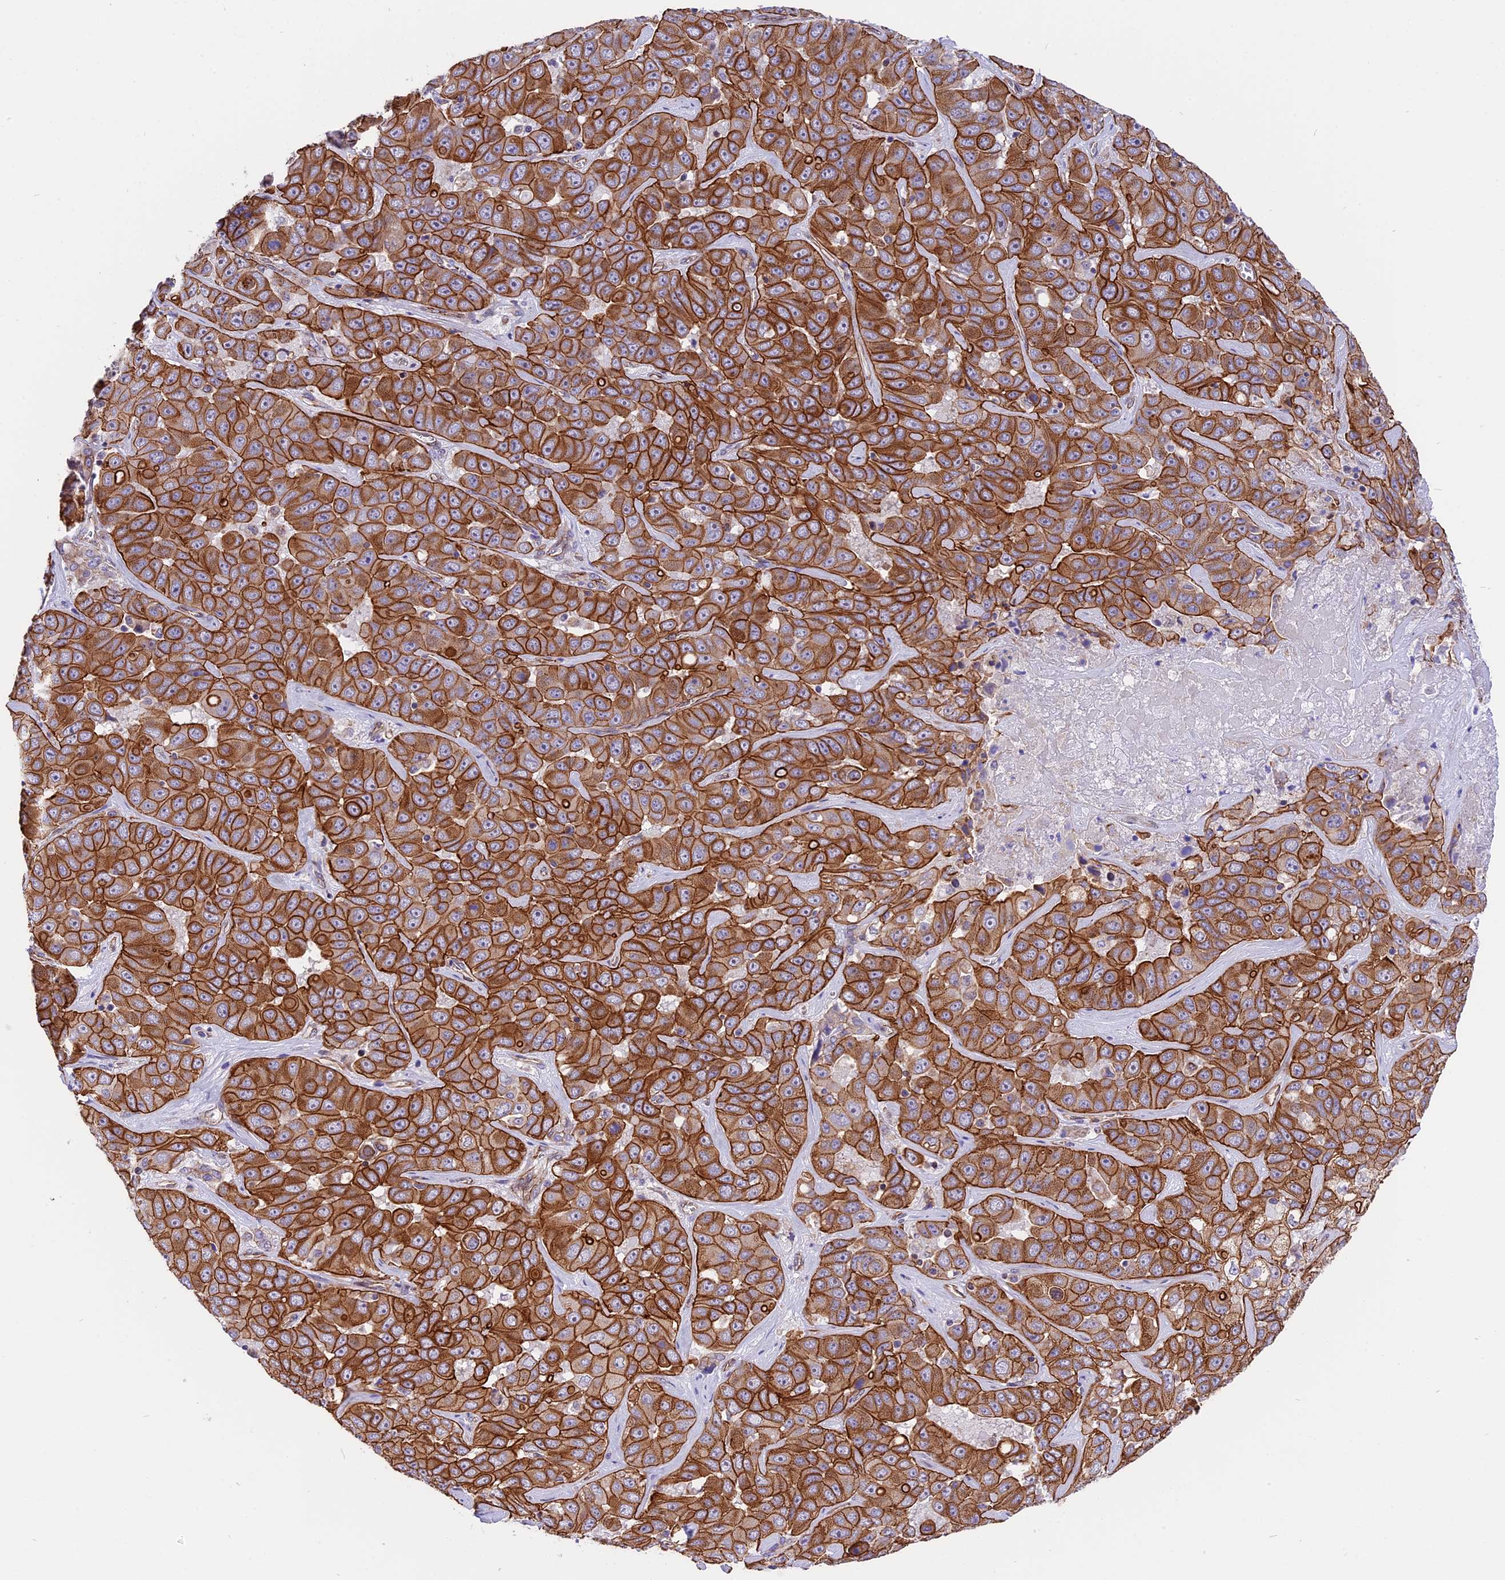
{"staining": {"intensity": "strong", "quantity": ">75%", "location": "cytoplasmic/membranous"}, "tissue": "liver cancer", "cell_type": "Tumor cells", "image_type": "cancer", "snomed": [{"axis": "morphology", "description": "Cholangiocarcinoma"}, {"axis": "topography", "description": "Liver"}], "caption": "The micrograph shows immunohistochemical staining of liver cancer. There is strong cytoplasmic/membranous positivity is seen in about >75% of tumor cells.", "gene": "R3HDM4", "patient": {"sex": "female", "age": 52}}